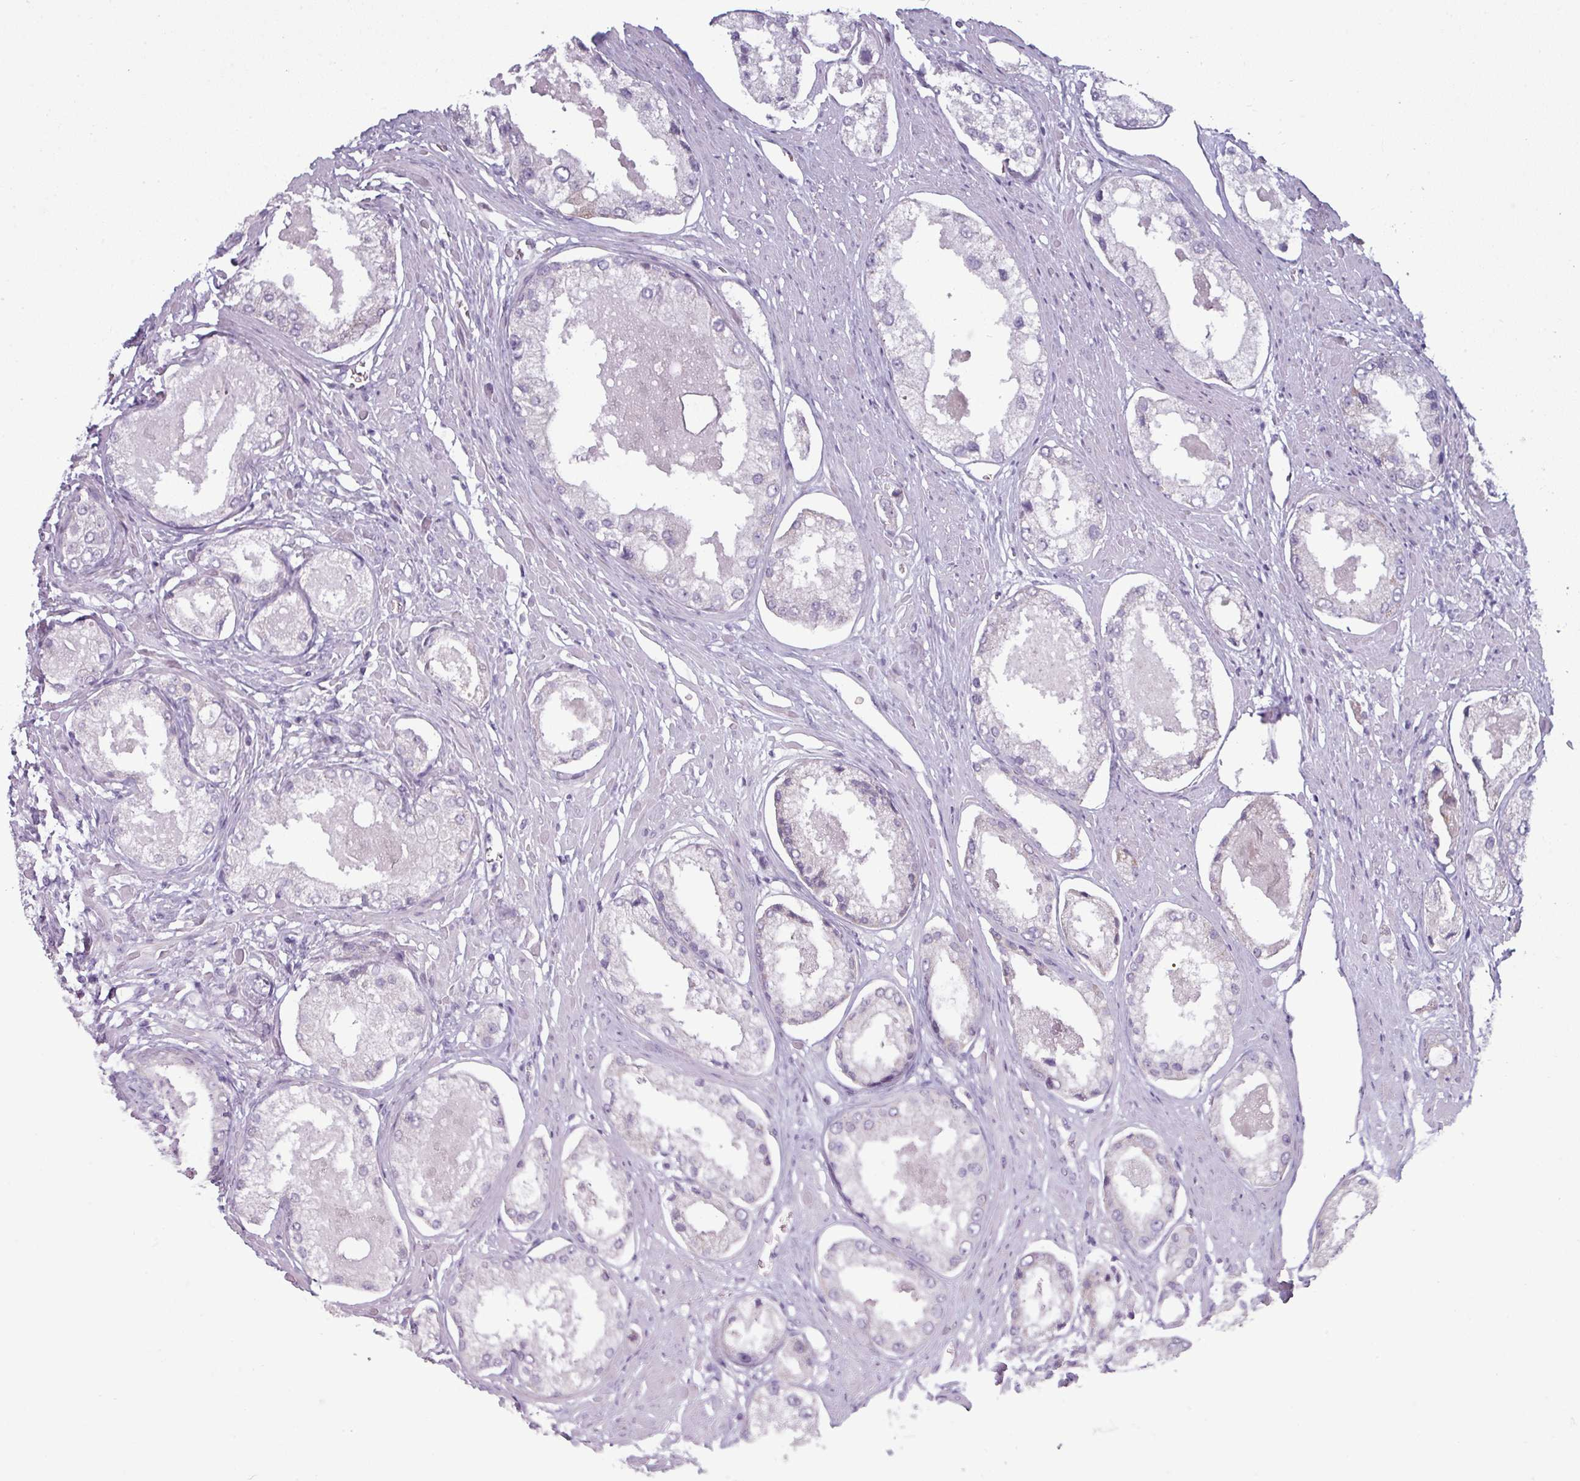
{"staining": {"intensity": "negative", "quantity": "none", "location": "none"}, "tissue": "prostate cancer", "cell_type": "Tumor cells", "image_type": "cancer", "snomed": [{"axis": "morphology", "description": "Adenocarcinoma, Low grade"}, {"axis": "topography", "description": "Prostate"}], "caption": "This is a photomicrograph of immunohistochemistry (IHC) staining of prostate cancer, which shows no expression in tumor cells.", "gene": "ZNF615", "patient": {"sex": "male", "age": 68}}